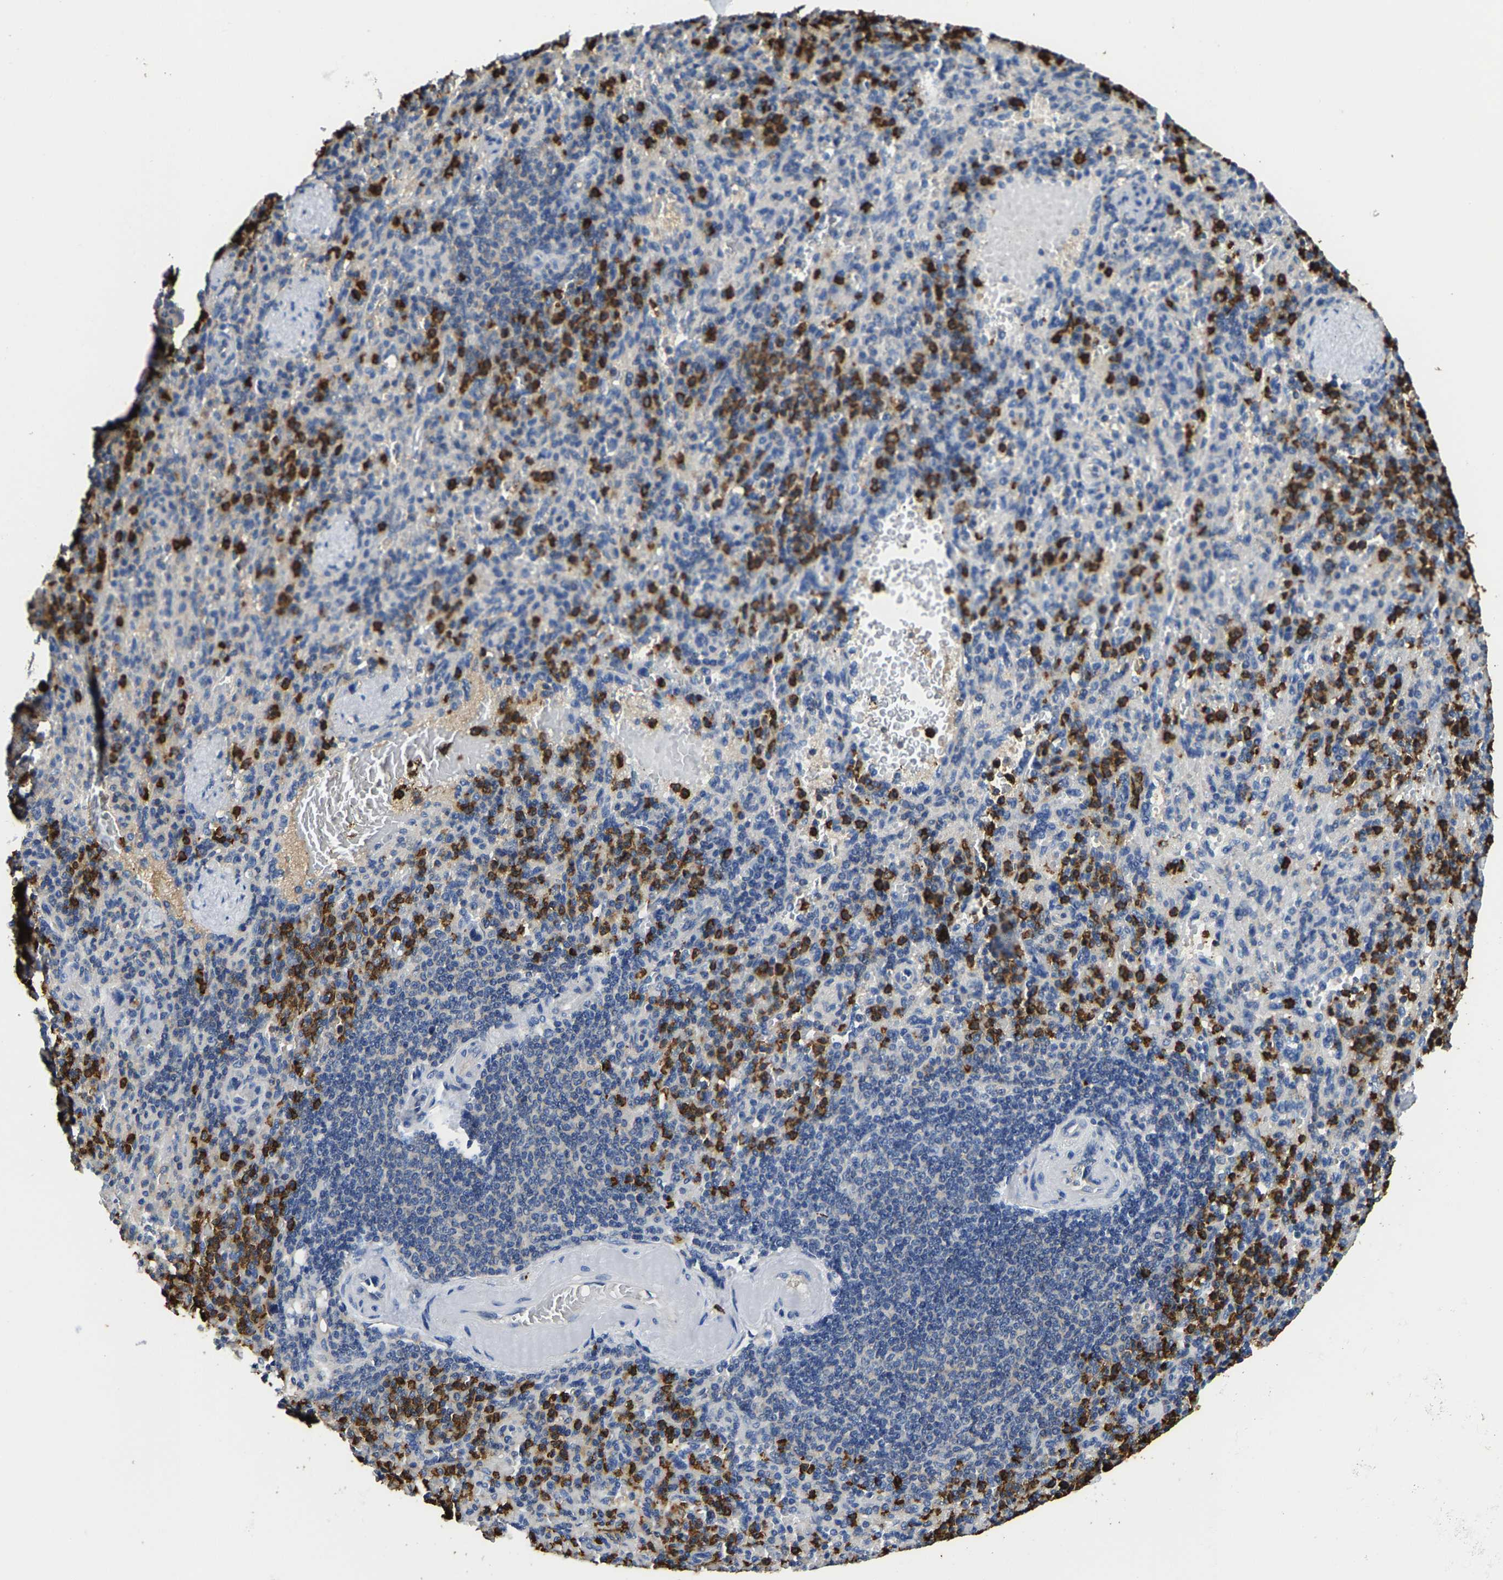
{"staining": {"intensity": "strong", "quantity": "25%-75%", "location": "cytoplasmic/membranous"}, "tissue": "spleen", "cell_type": "Cells in red pulp", "image_type": "normal", "snomed": [{"axis": "morphology", "description": "Normal tissue, NOS"}, {"axis": "topography", "description": "Spleen"}], "caption": "Human spleen stained with a brown dye reveals strong cytoplasmic/membranous positive expression in approximately 25%-75% of cells in red pulp.", "gene": "TRAF6", "patient": {"sex": "female", "age": 74}}